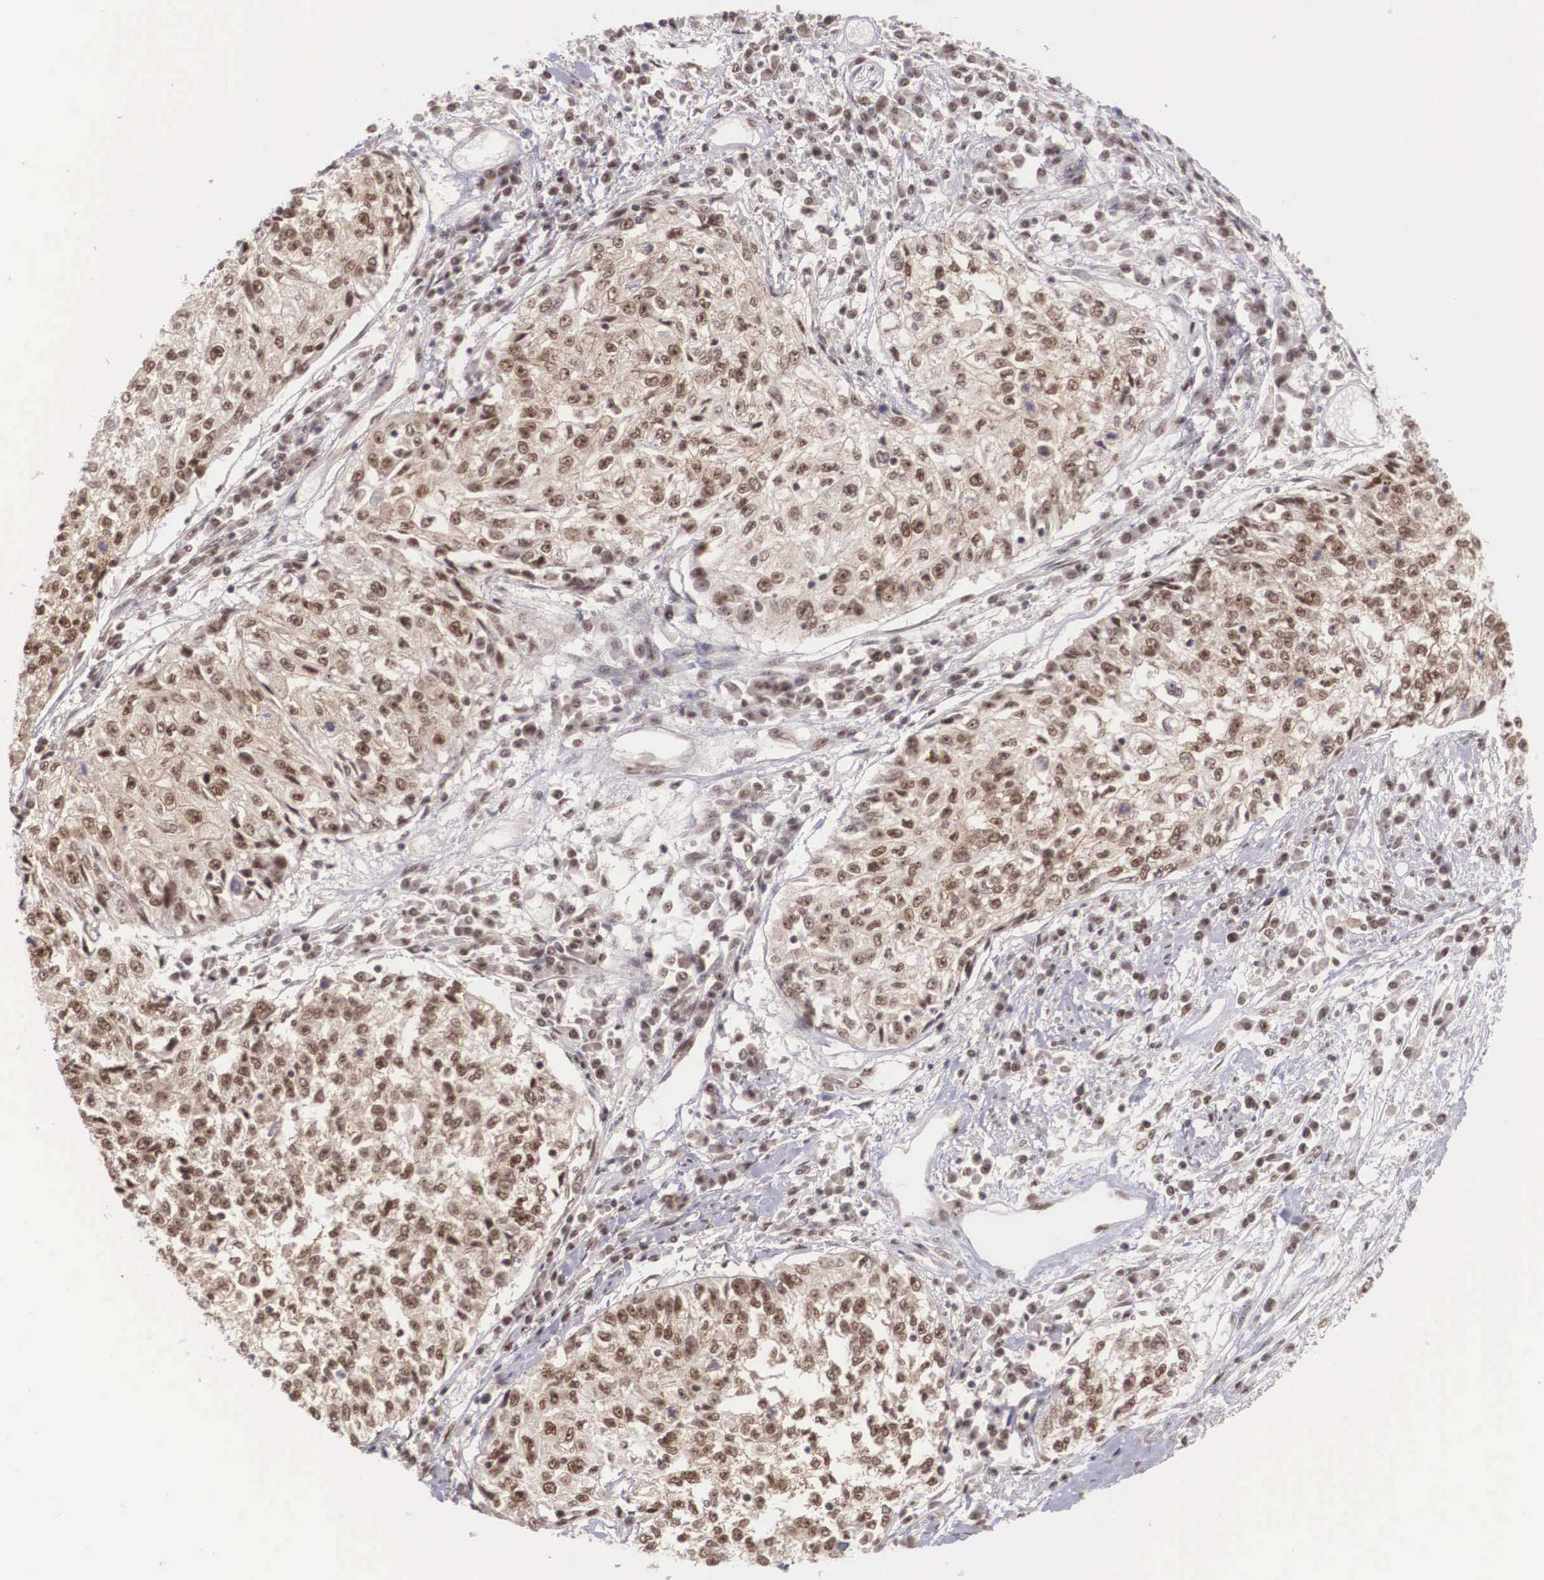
{"staining": {"intensity": "moderate", "quantity": ">75%", "location": "cytoplasmic/membranous,nuclear"}, "tissue": "cervical cancer", "cell_type": "Tumor cells", "image_type": "cancer", "snomed": [{"axis": "morphology", "description": "Squamous cell carcinoma, NOS"}, {"axis": "topography", "description": "Cervix"}], "caption": "Cervical squamous cell carcinoma stained with DAB immunohistochemistry (IHC) displays medium levels of moderate cytoplasmic/membranous and nuclear expression in approximately >75% of tumor cells.", "gene": "POLR2F", "patient": {"sex": "female", "age": 57}}